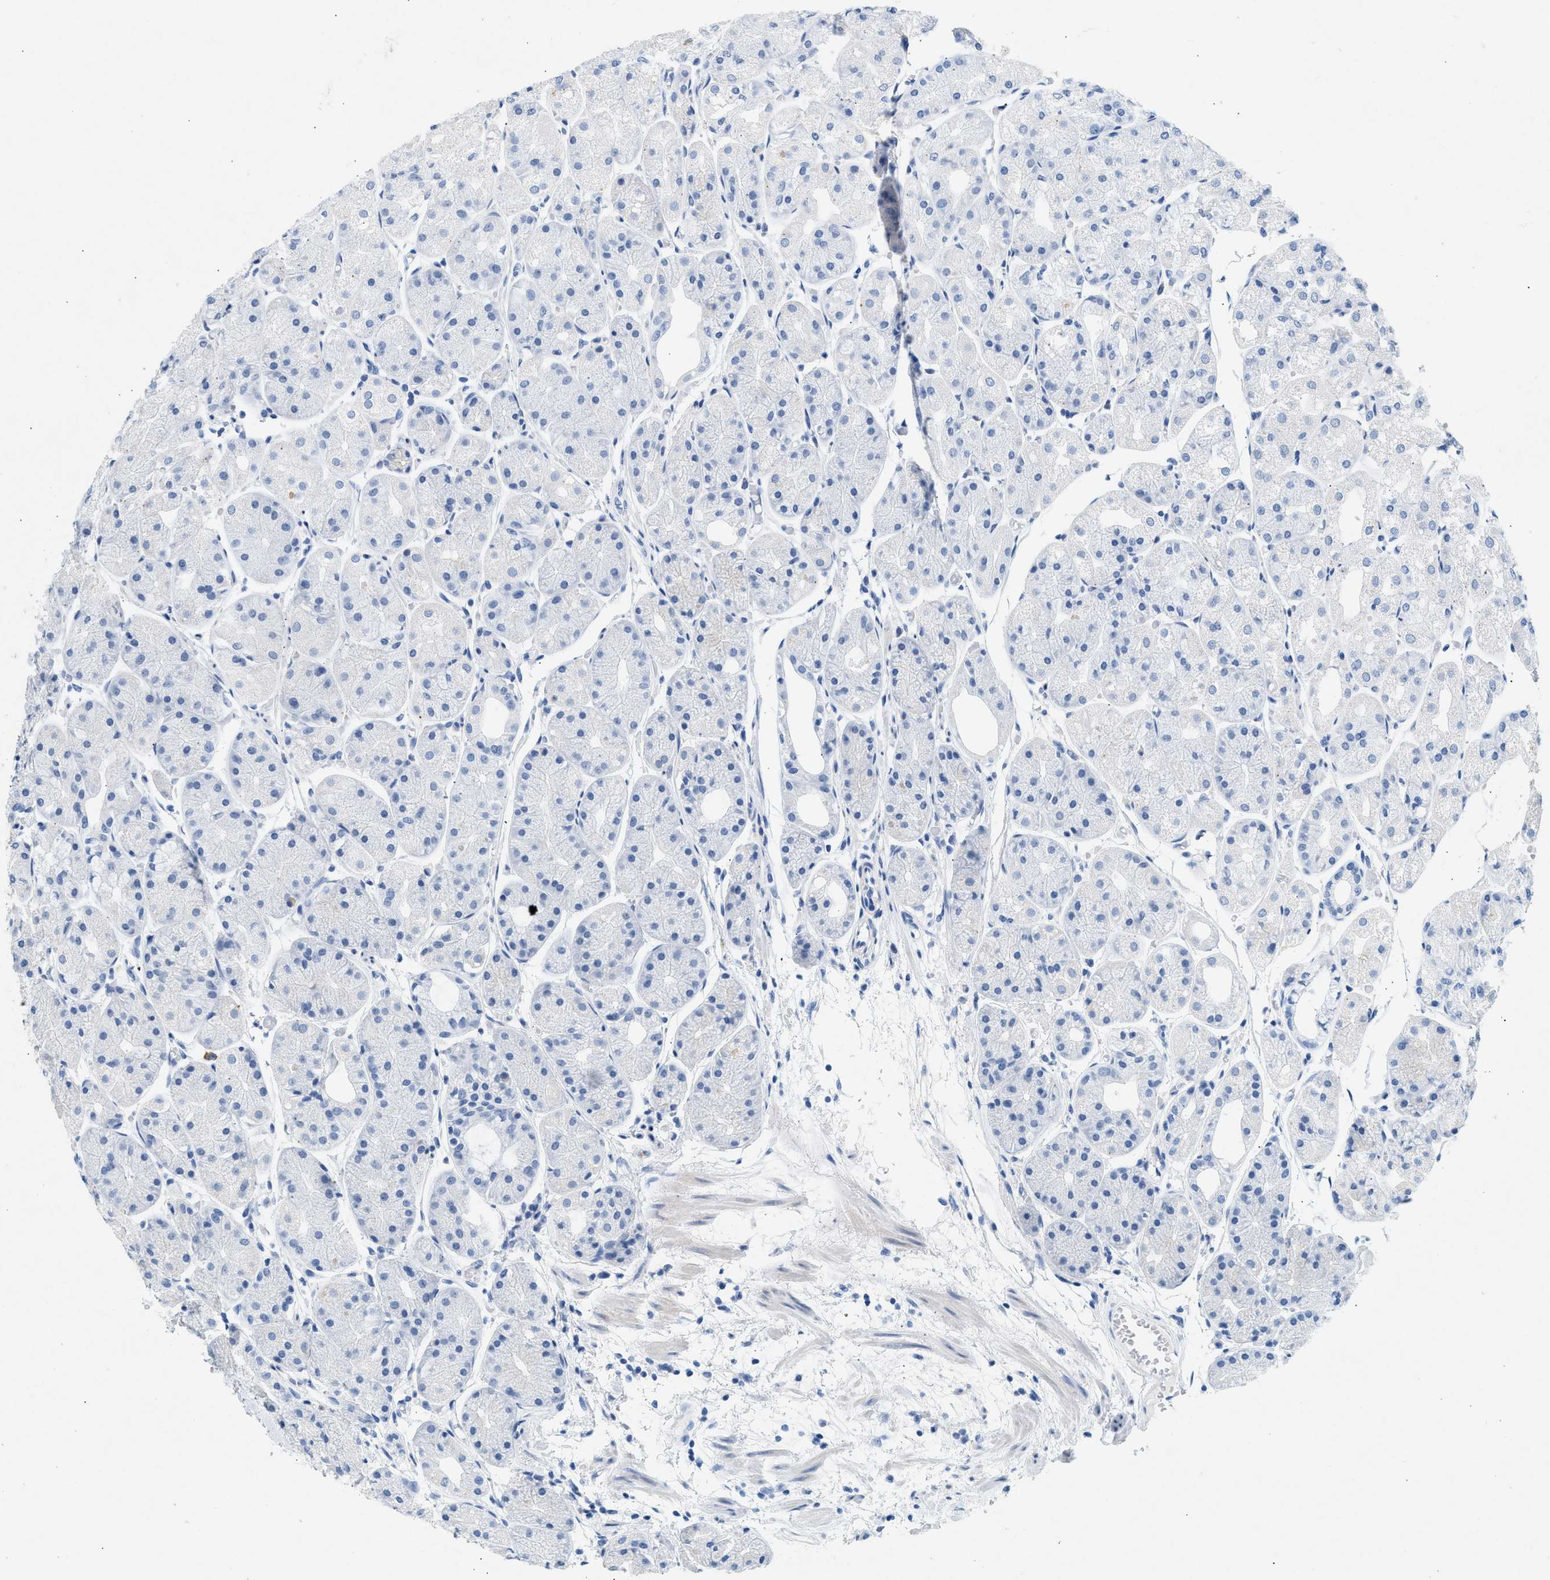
{"staining": {"intensity": "negative", "quantity": "none", "location": "none"}, "tissue": "stomach", "cell_type": "Glandular cells", "image_type": "normal", "snomed": [{"axis": "morphology", "description": "Normal tissue, NOS"}, {"axis": "topography", "description": "Stomach, upper"}], "caption": "The micrograph shows no significant expression in glandular cells of stomach.", "gene": "HHATL", "patient": {"sex": "male", "age": 72}}